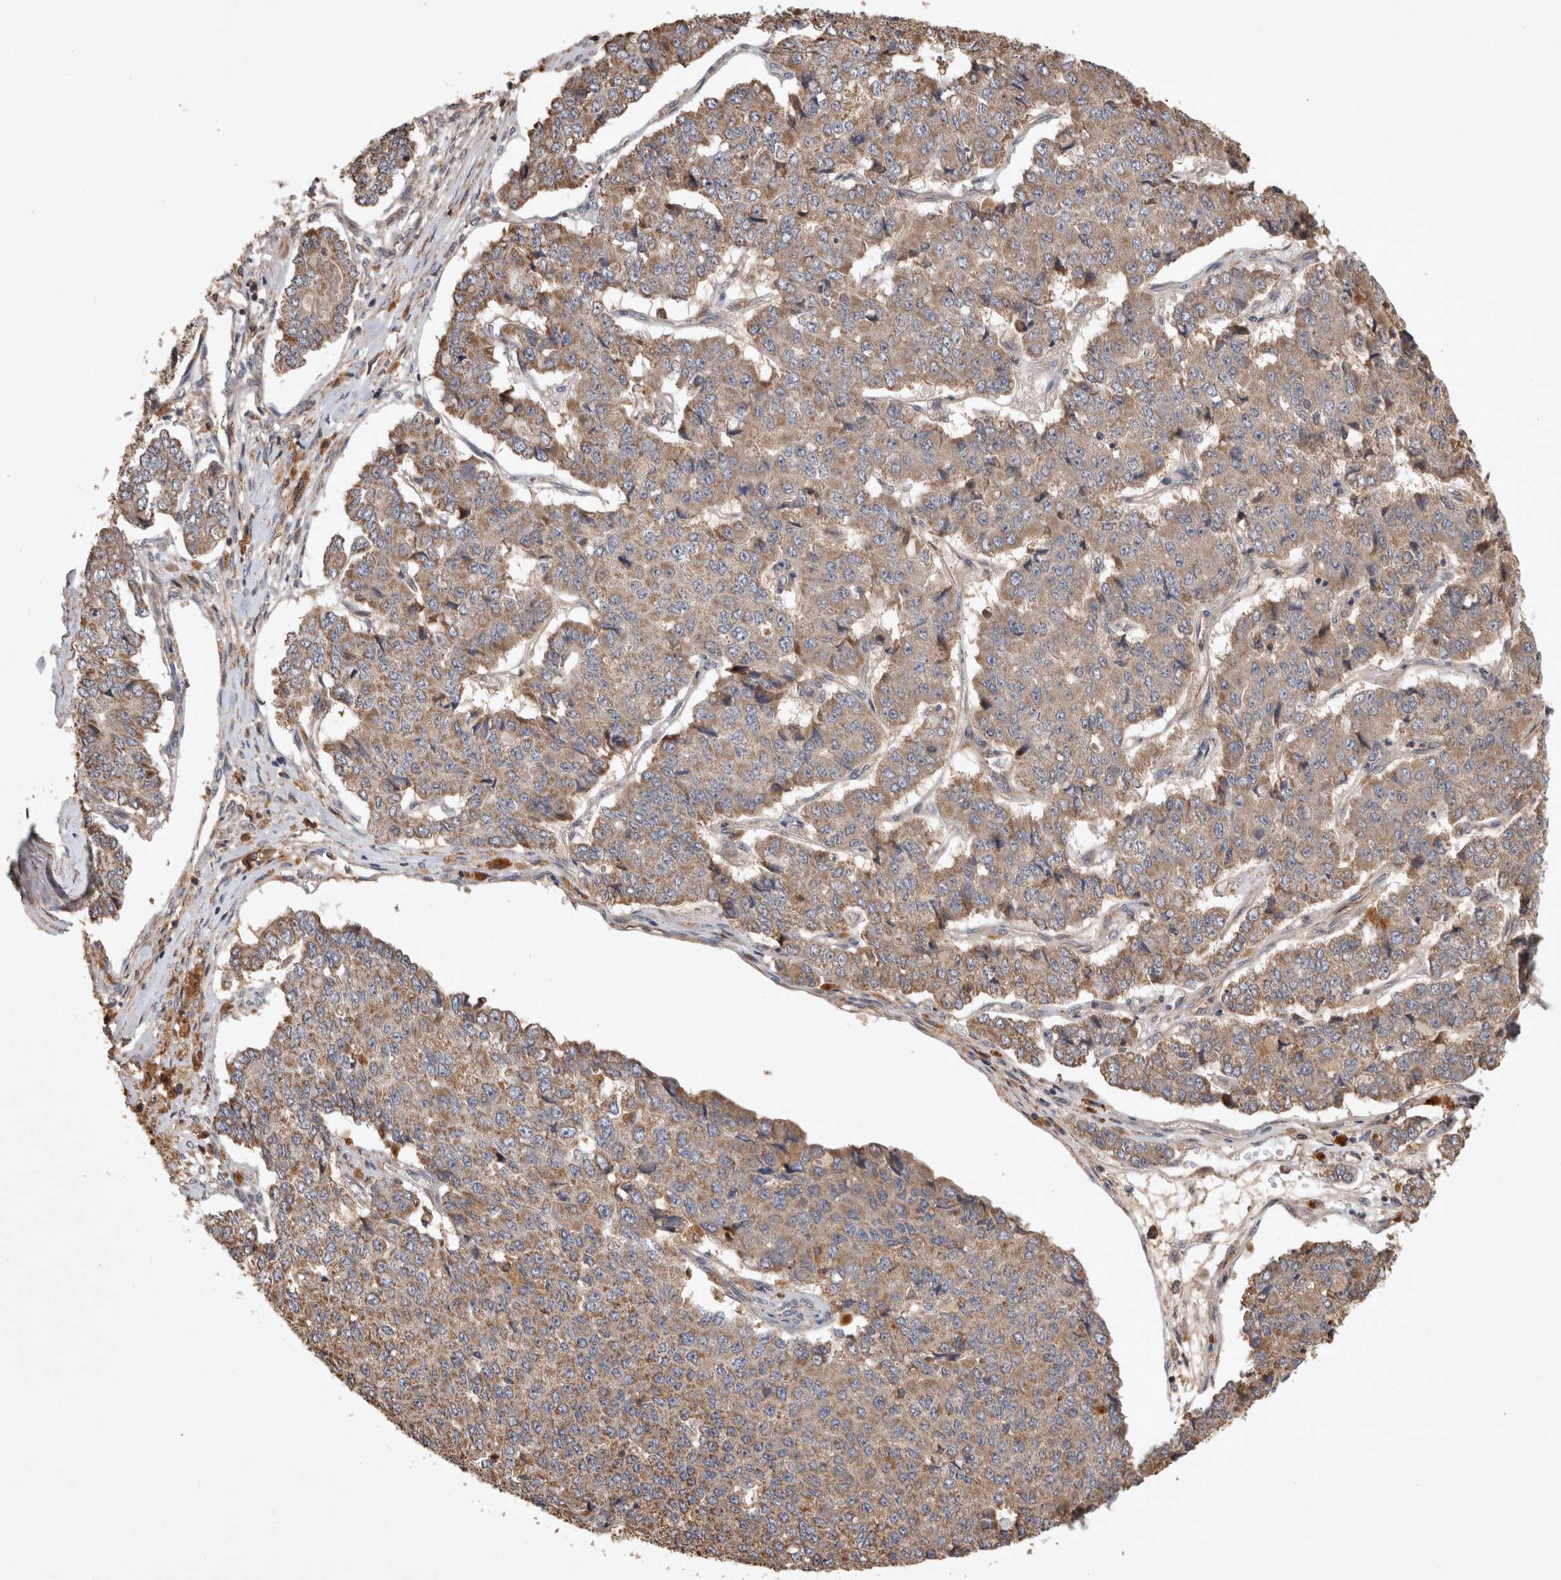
{"staining": {"intensity": "moderate", "quantity": "25%-75%", "location": "cytoplasmic/membranous"}, "tissue": "pancreatic cancer", "cell_type": "Tumor cells", "image_type": "cancer", "snomed": [{"axis": "morphology", "description": "Adenocarcinoma, NOS"}, {"axis": "topography", "description": "Pancreas"}], "caption": "Immunohistochemical staining of adenocarcinoma (pancreatic) exhibits medium levels of moderate cytoplasmic/membranous protein staining in approximately 25%-75% of tumor cells.", "gene": "SERAC1", "patient": {"sex": "male", "age": 50}}